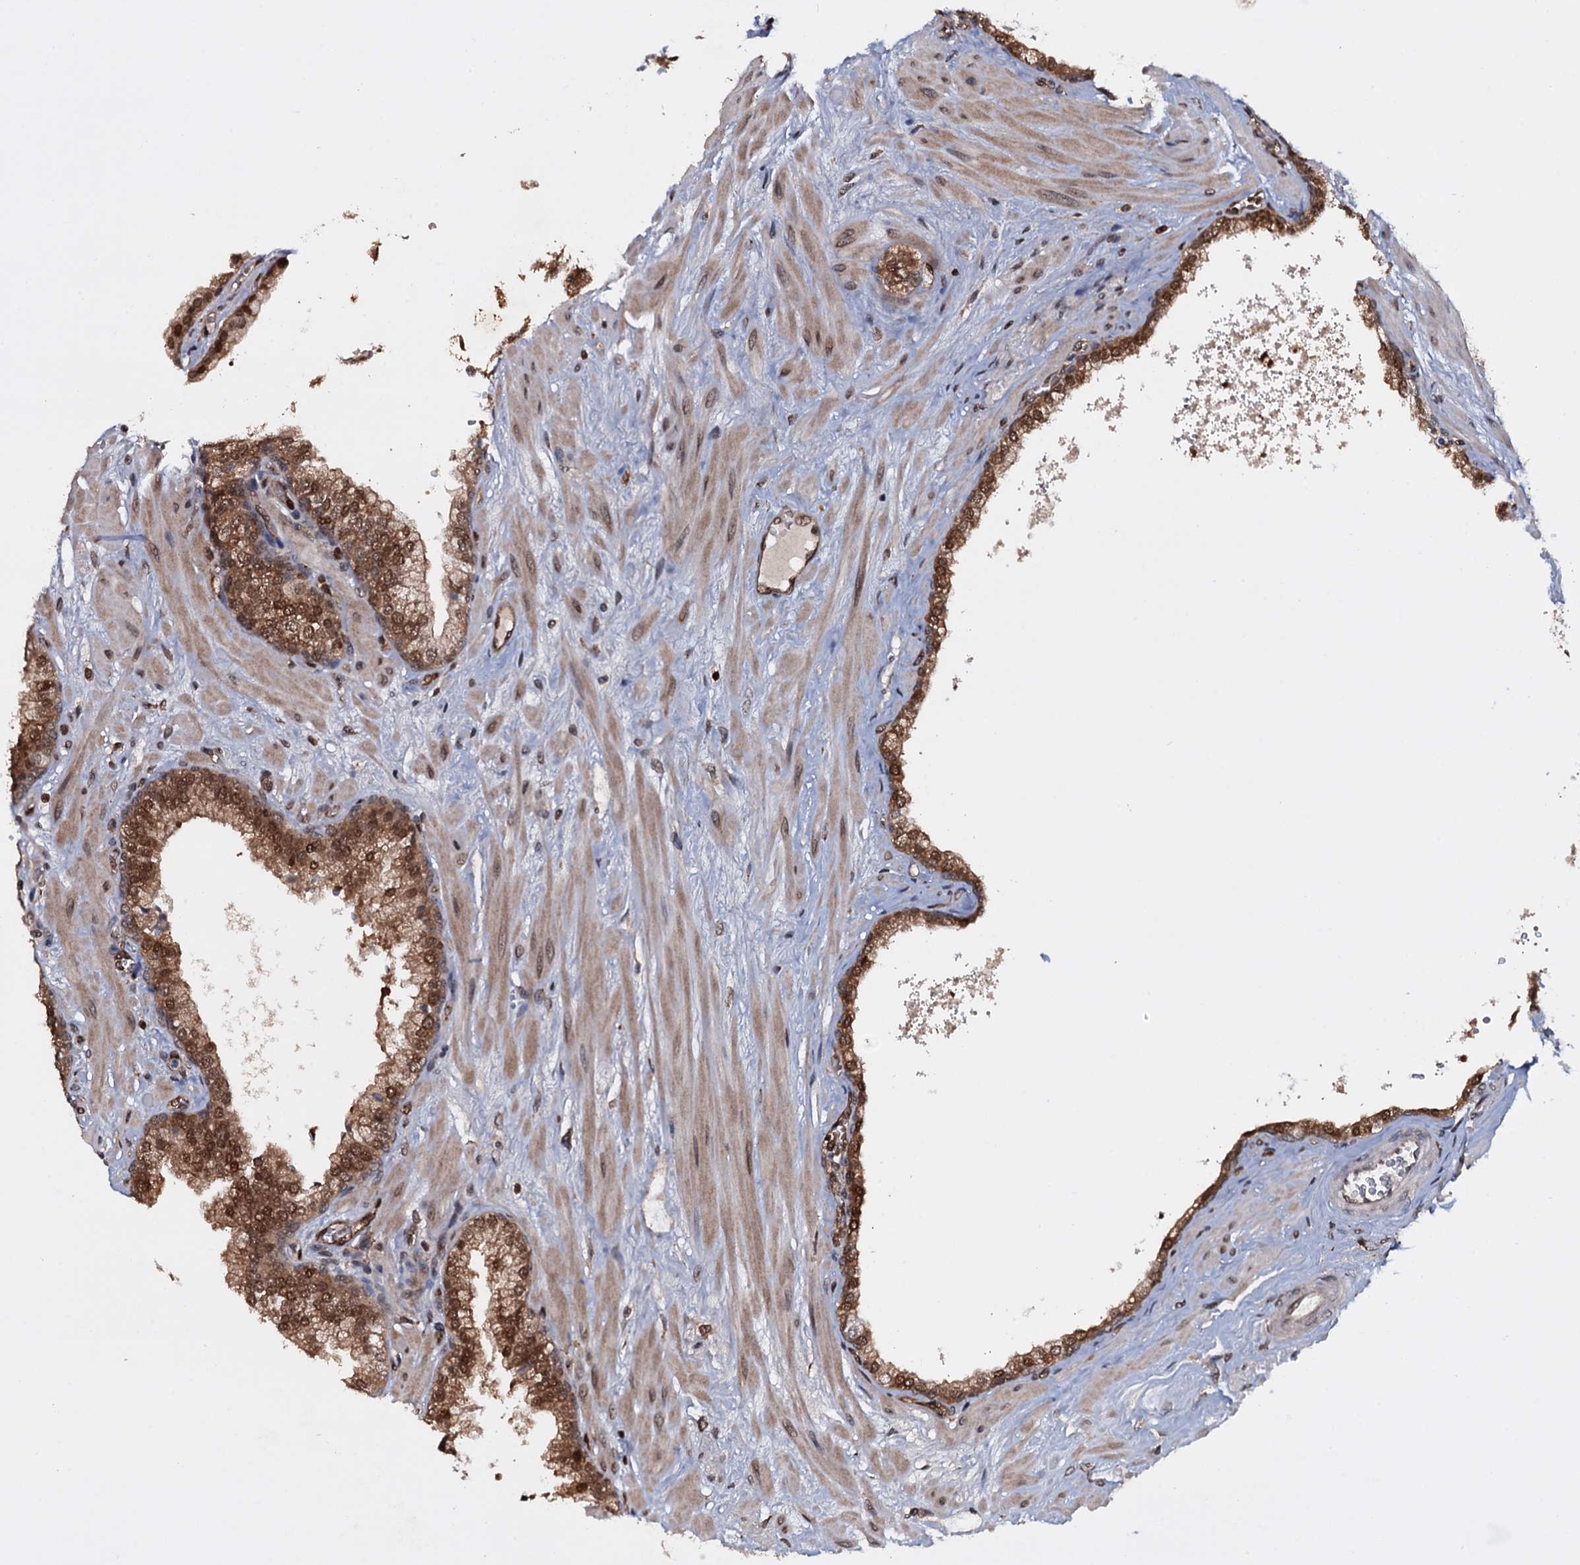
{"staining": {"intensity": "strong", "quantity": ">75%", "location": "cytoplasmic/membranous,nuclear"}, "tissue": "prostate", "cell_type": "Glandular cells", "image_type": "normal", "snomed": [{"axis": "morphology", "description": "Normal tissue, NOS"}, {"axis": "topography", "description": "Prostate"}], "caption": "About >75% of glandular cells in unremarkable prostate show strong cytoplasmic/membranous,nuclear protein staining as visualized by brown immunohistochemical staining.", "gene": "HDDC3", "patient": {"sex": "male", "age": 60}}